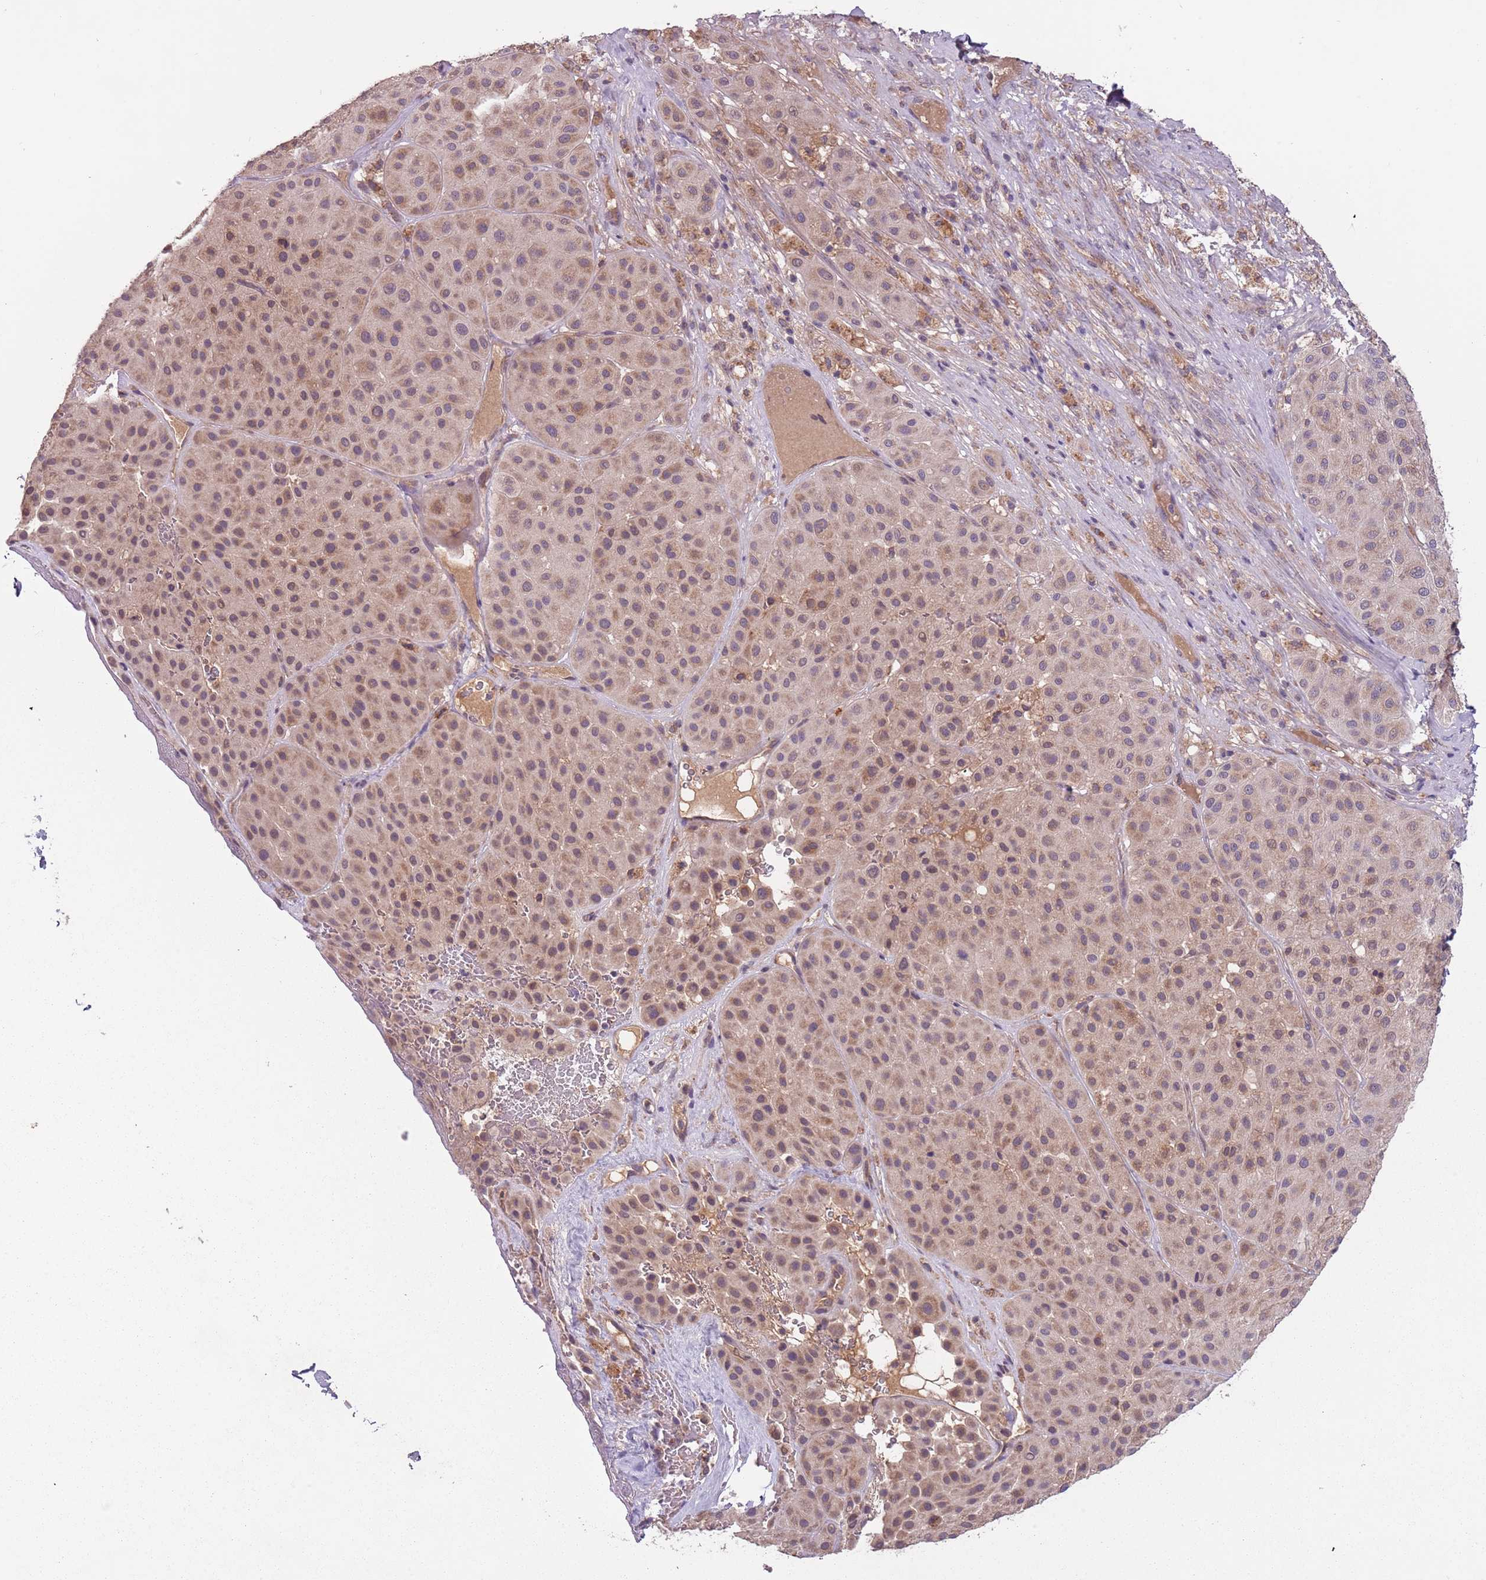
{"staining": {"intensity": "weak", "quantity": ">75%", "location": "cytoplasmic/membranous"}, "tissue": "melanoma", "cell_type": "Tumor cells", "image_type": "cancer", "snomed": [{"axis": "morphology", "description": "Malignant melanoma, Metastatic site"}, {"axis": "topography", "description": "Smooth muscle"}], "caption": "Brown immunohistochemical staining in human malignant melanoma (metastatic site) demonstrates weak cytoplasmic/membranous expression in about >75% of tumor cells.", "gene": "FECH", "patient": {"sex": "male", "age": 41}}